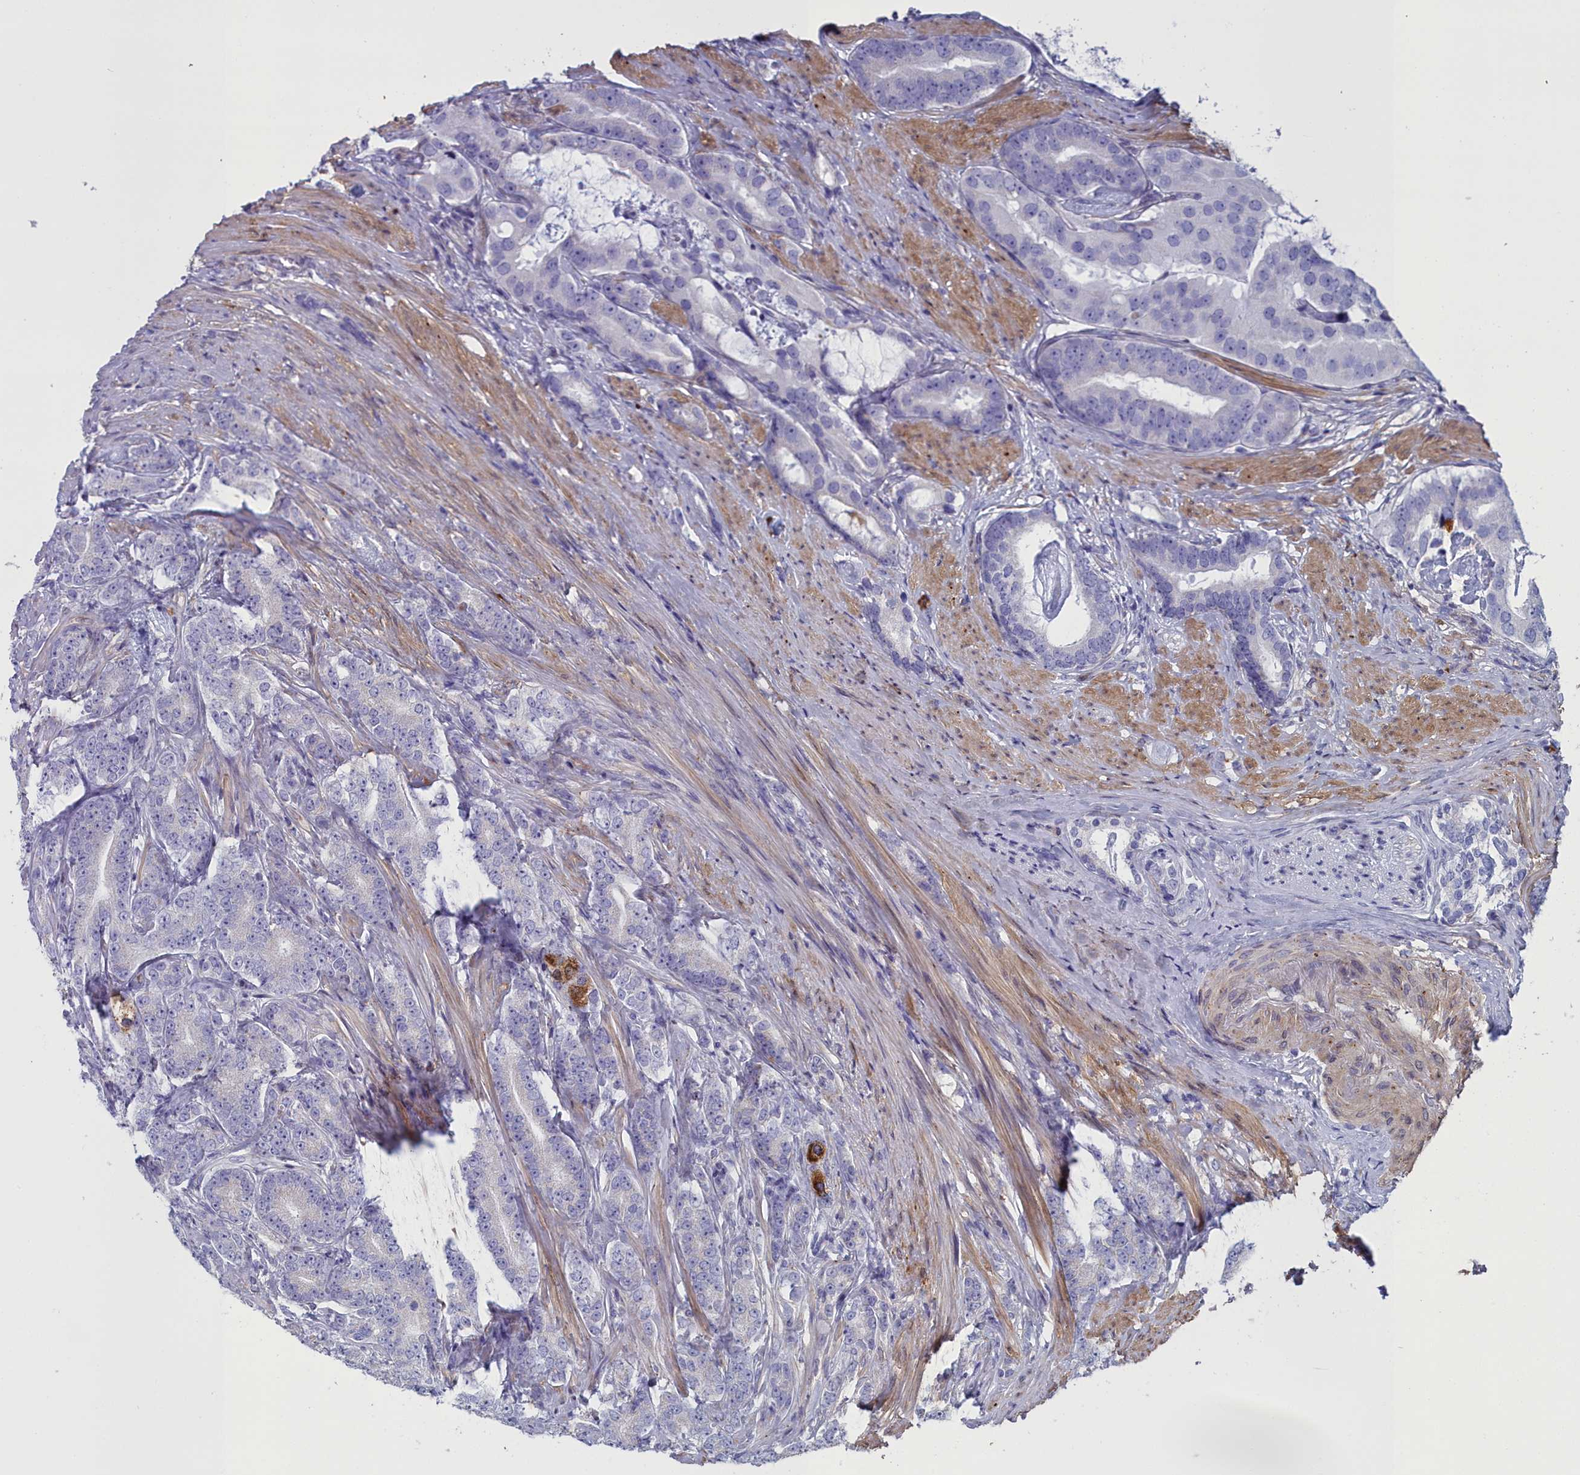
{"staining": {"intensity": "negative", "quantity": "none", "location": "none"}, "tissue": "prostate cancer", "cell_type": "Tumor cells", "image_type": "cancer", "snomed": [{"axis": "morphology", "description": "Adenocarcinoma, Low grade"}, {"axis": "topography", "description": "Prostate"}], "caption": "Tumor cells show no significant protein positivity in prostate cancer (low-grade adenocarcinoma).", "gene": "PPP1R14A", "patient": {"sex": "male", "age": 71}}